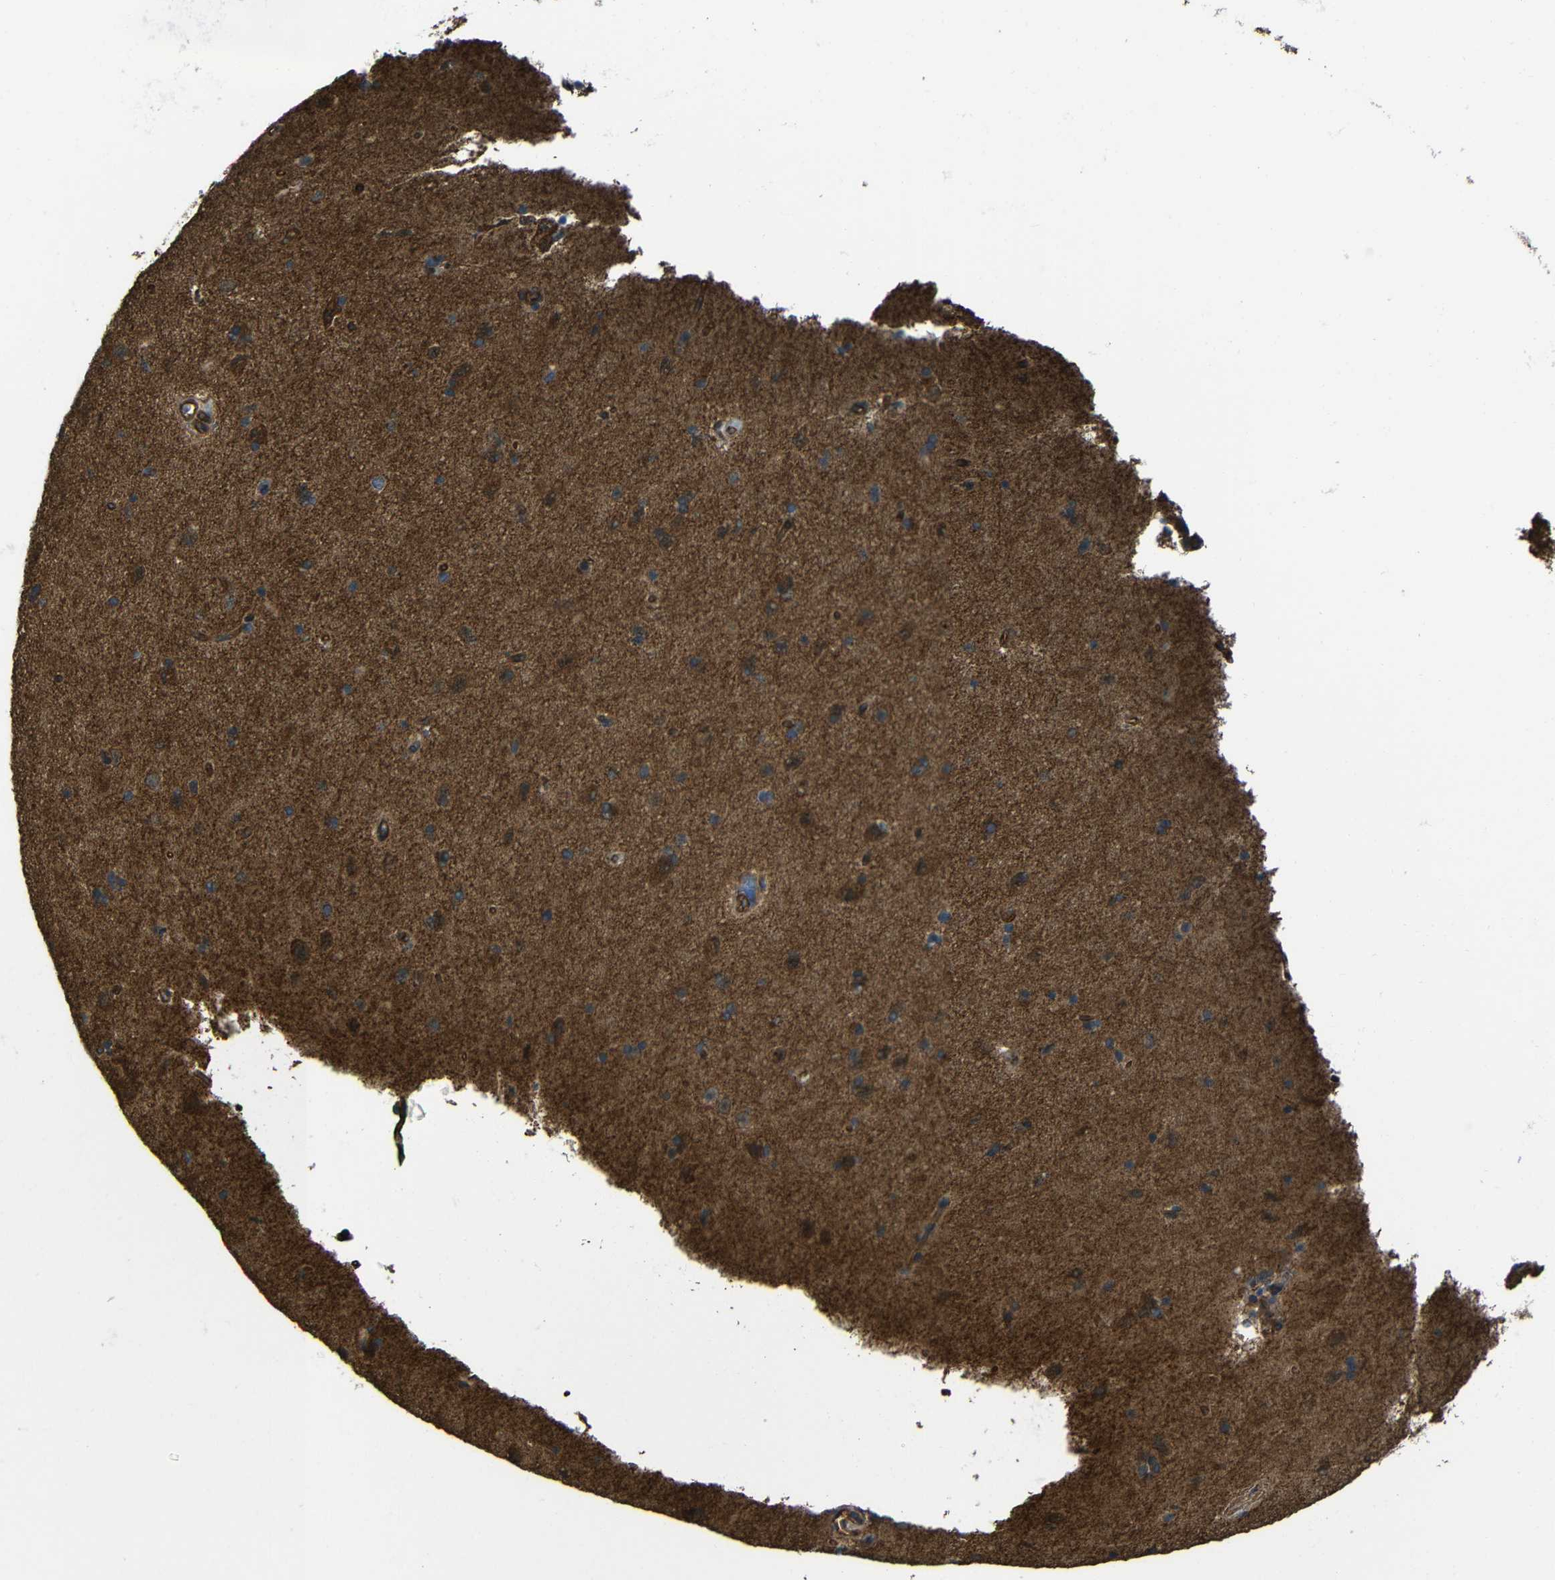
{"staining": {"intensity": "strong", "quantity": ">75%", "location": "cytoplasmic/membranous"}, "tissue": "cerebral cortex", "cell_type": "Endothelial cells", "image_type": "normal", "snomed": [{"axis": "morphology", "description": "Normal tissue, NOS"}, {"axis": "topography", "description": "Cerebral cortex"}], "caption": "Strong cytoplasmic/membranous positivity for a protein is identified in approximately >75% of endothelial cells of benign cerebral cortex using immunohistochemistry (IHC).", "gene": "PTCH1", "patient": {"sex": "male", "age": 62}}